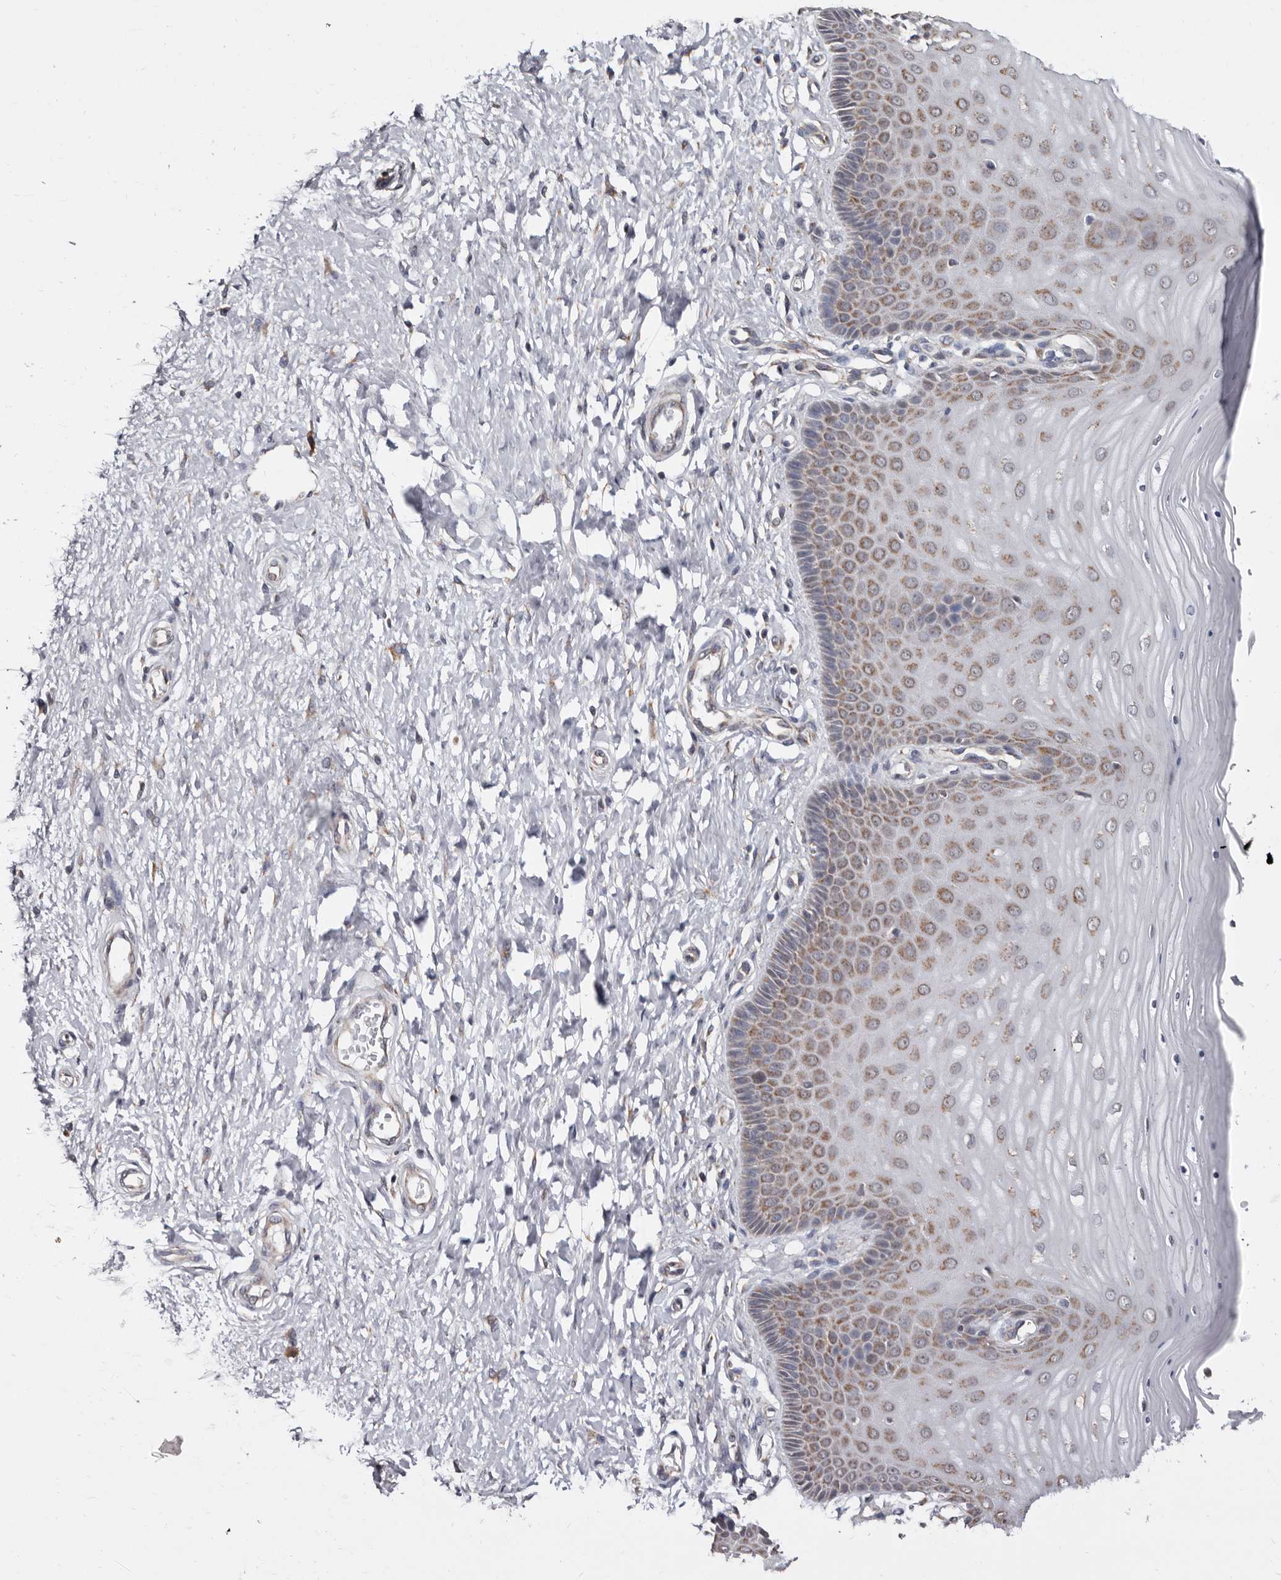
{"staining": {"intensity": "moderate", "quantity": "25%-75%", "location": "cytoplasmic/membranous"}, "tissue": "cervix", "cell_type": "Glandular cells", "image_type": "normal", "snomed": [{"axis": "morphology", "description": "Normal tissue, NOS"}, {"axis": "topography", "description": "Cervix"}], "caption": "Protein staining shows moderate cytoplasmic/membranous staining in about 25%-75% of glandular cells in unremarkable cervix. The protein of interest is stained brown, and the nuclei are stained in blue (DAB (3,3'-diaminobenzidine) IHC with brightfield microscopy, high magnification).", "gene": "MRPL18", "patient": {"sex": "female", "age": 55}}